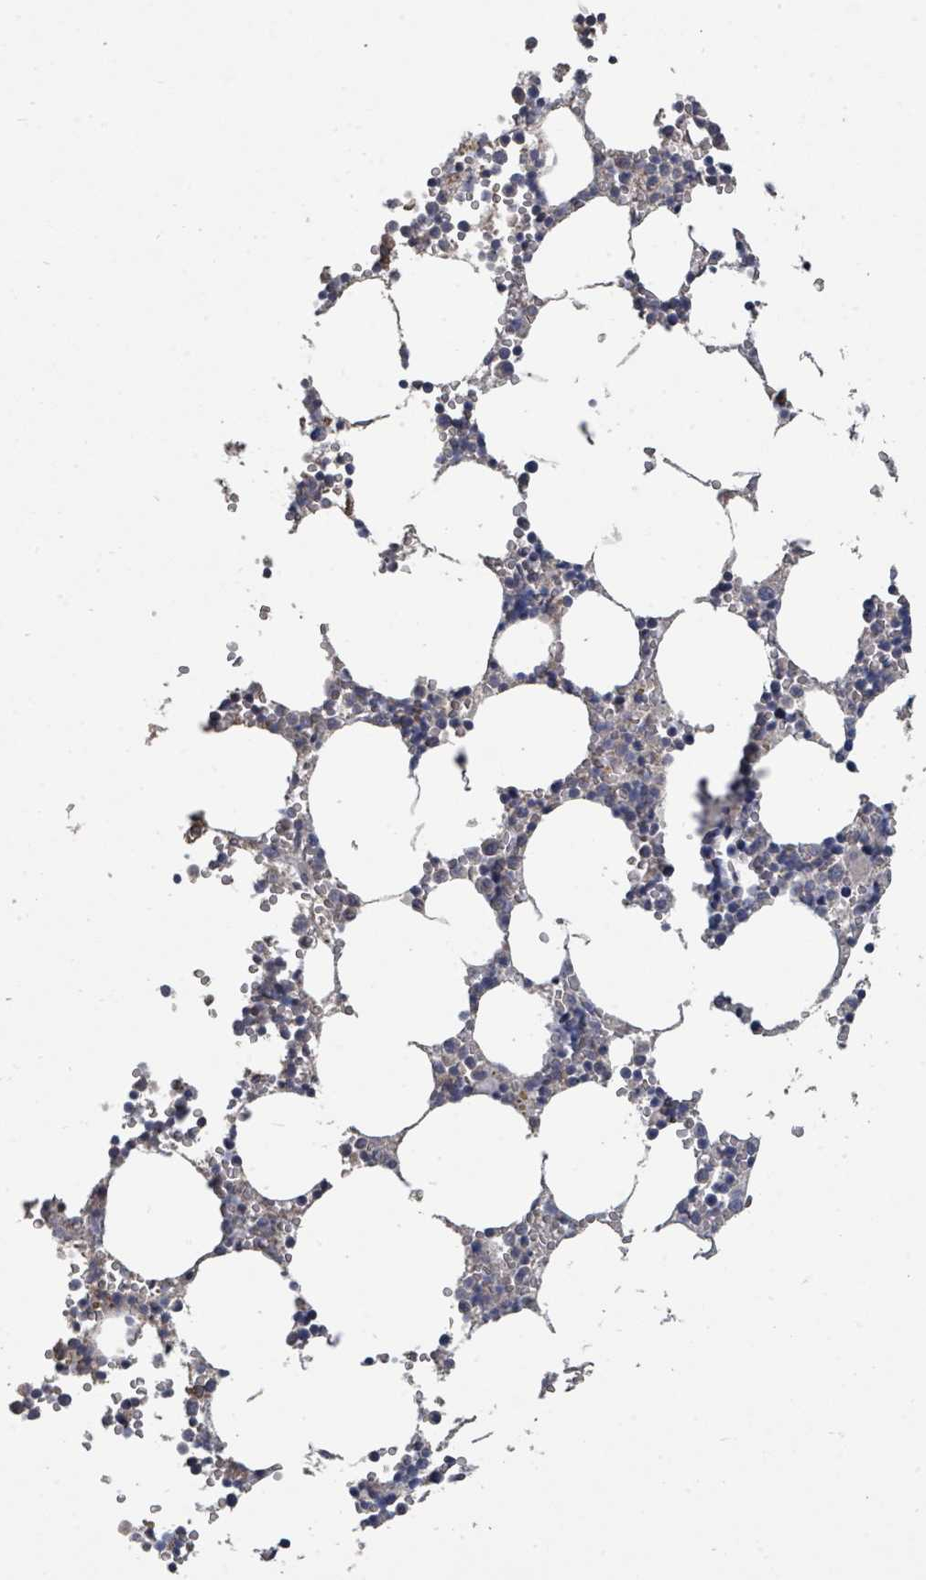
{"staining": {"intensity": "negative", "quantity": "none", "location": "none"}, "tissue": "bone marrow", "cell_type": "Hematopoietic cells", "image_type": "normal", "snomed": [{"axis": "morphology", "description": "Normal tissue, NOS"}, {"axis": "topography", "description": "Bone marrow"}], "caption": "DAB immunohistochemical staining of unremarkable human bone marrow shows no significant positivity in hematopoietic cells.", "gene": "SLC9A7", "patient": {"sex": "female", "age": 64}}